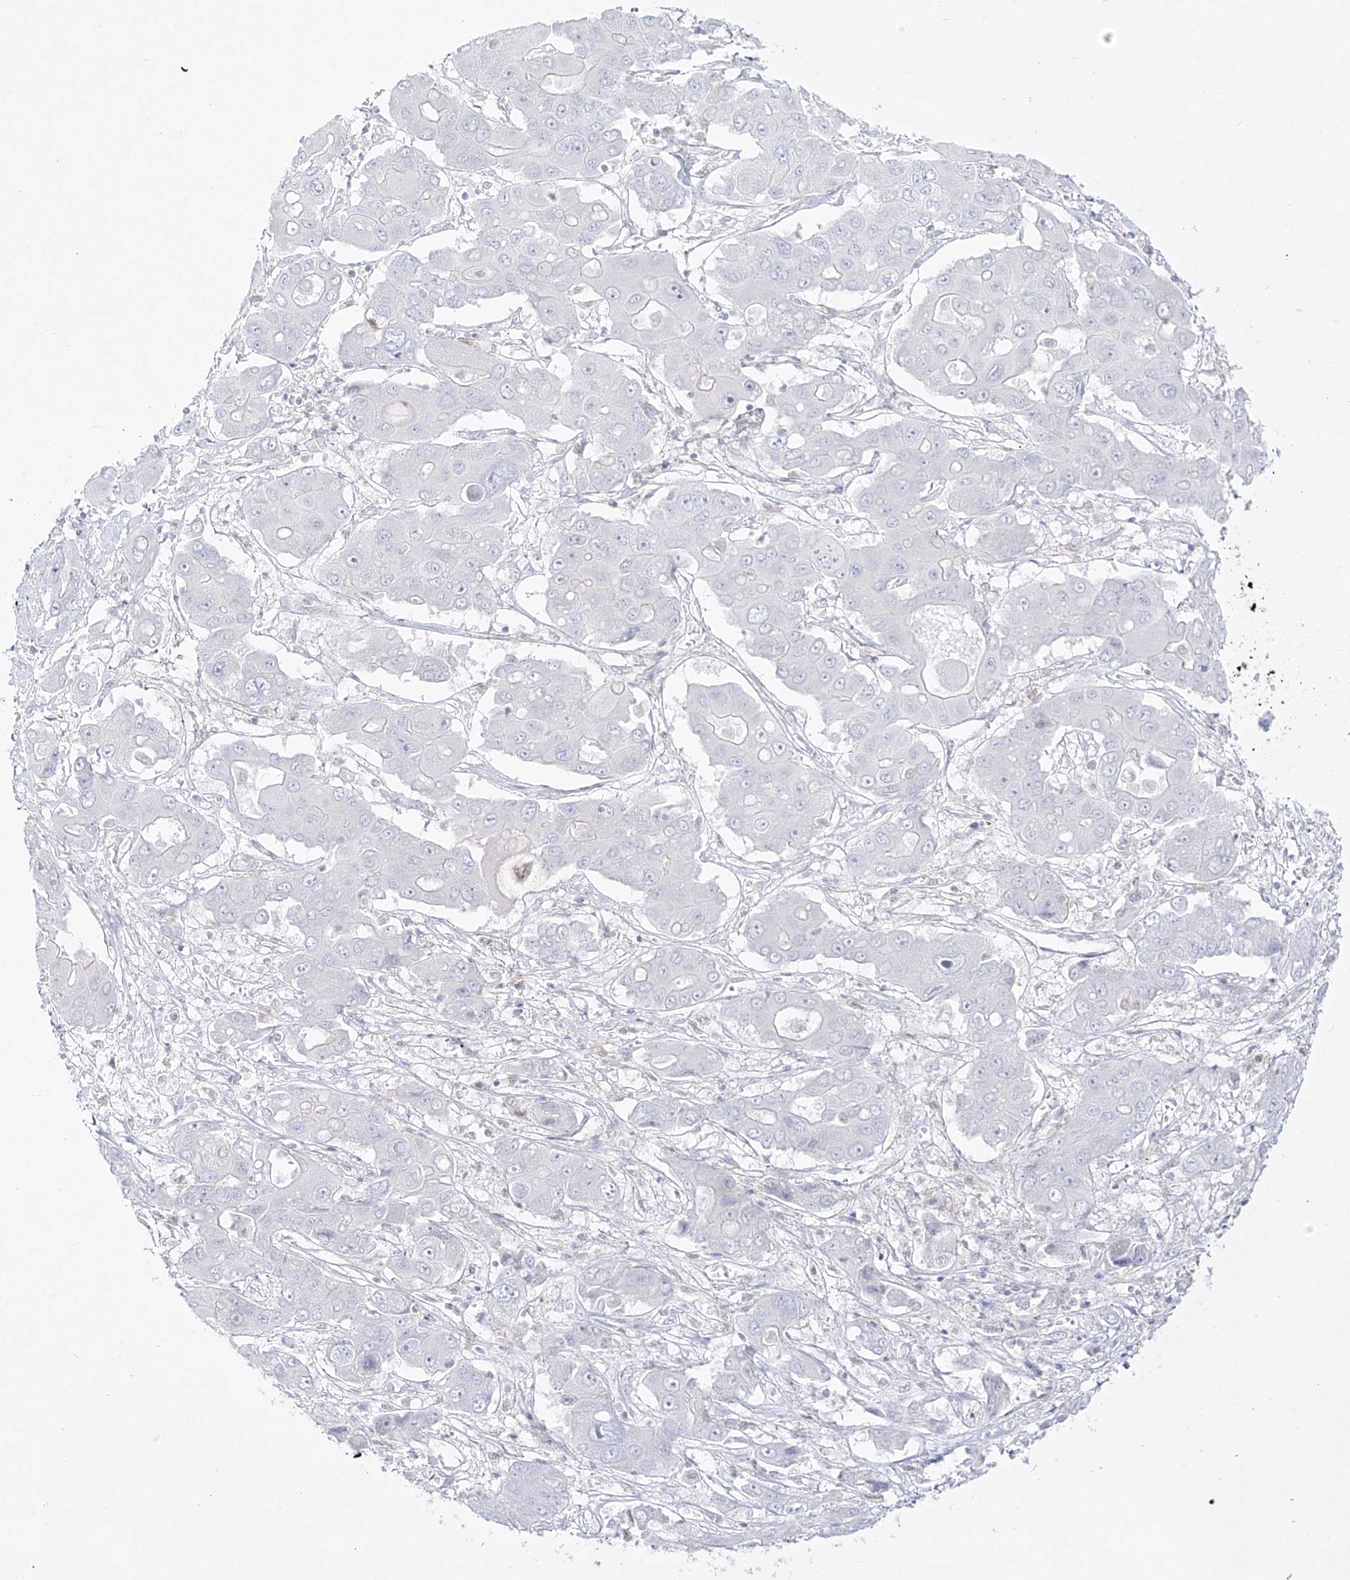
{"staining": {"intensity": "negative", "quantity": "none", "location": "none"}, "tissue": "liver cancer", "cell_type": "Tumor cells", "image_type": "cancer", "snomed": [{"axis": "morphology", "description": "Cholangiocarcinoma"}, {"axis": "topography", "description": "Liver"}], "caption": "Immunohistochemistry of liver cancer exhibits no expression in tumor cells. (DAB immunohistochemistry (IHC), high magnification).", "gene": "DMKN", "patient": {"sex": "male", "age": 67}}